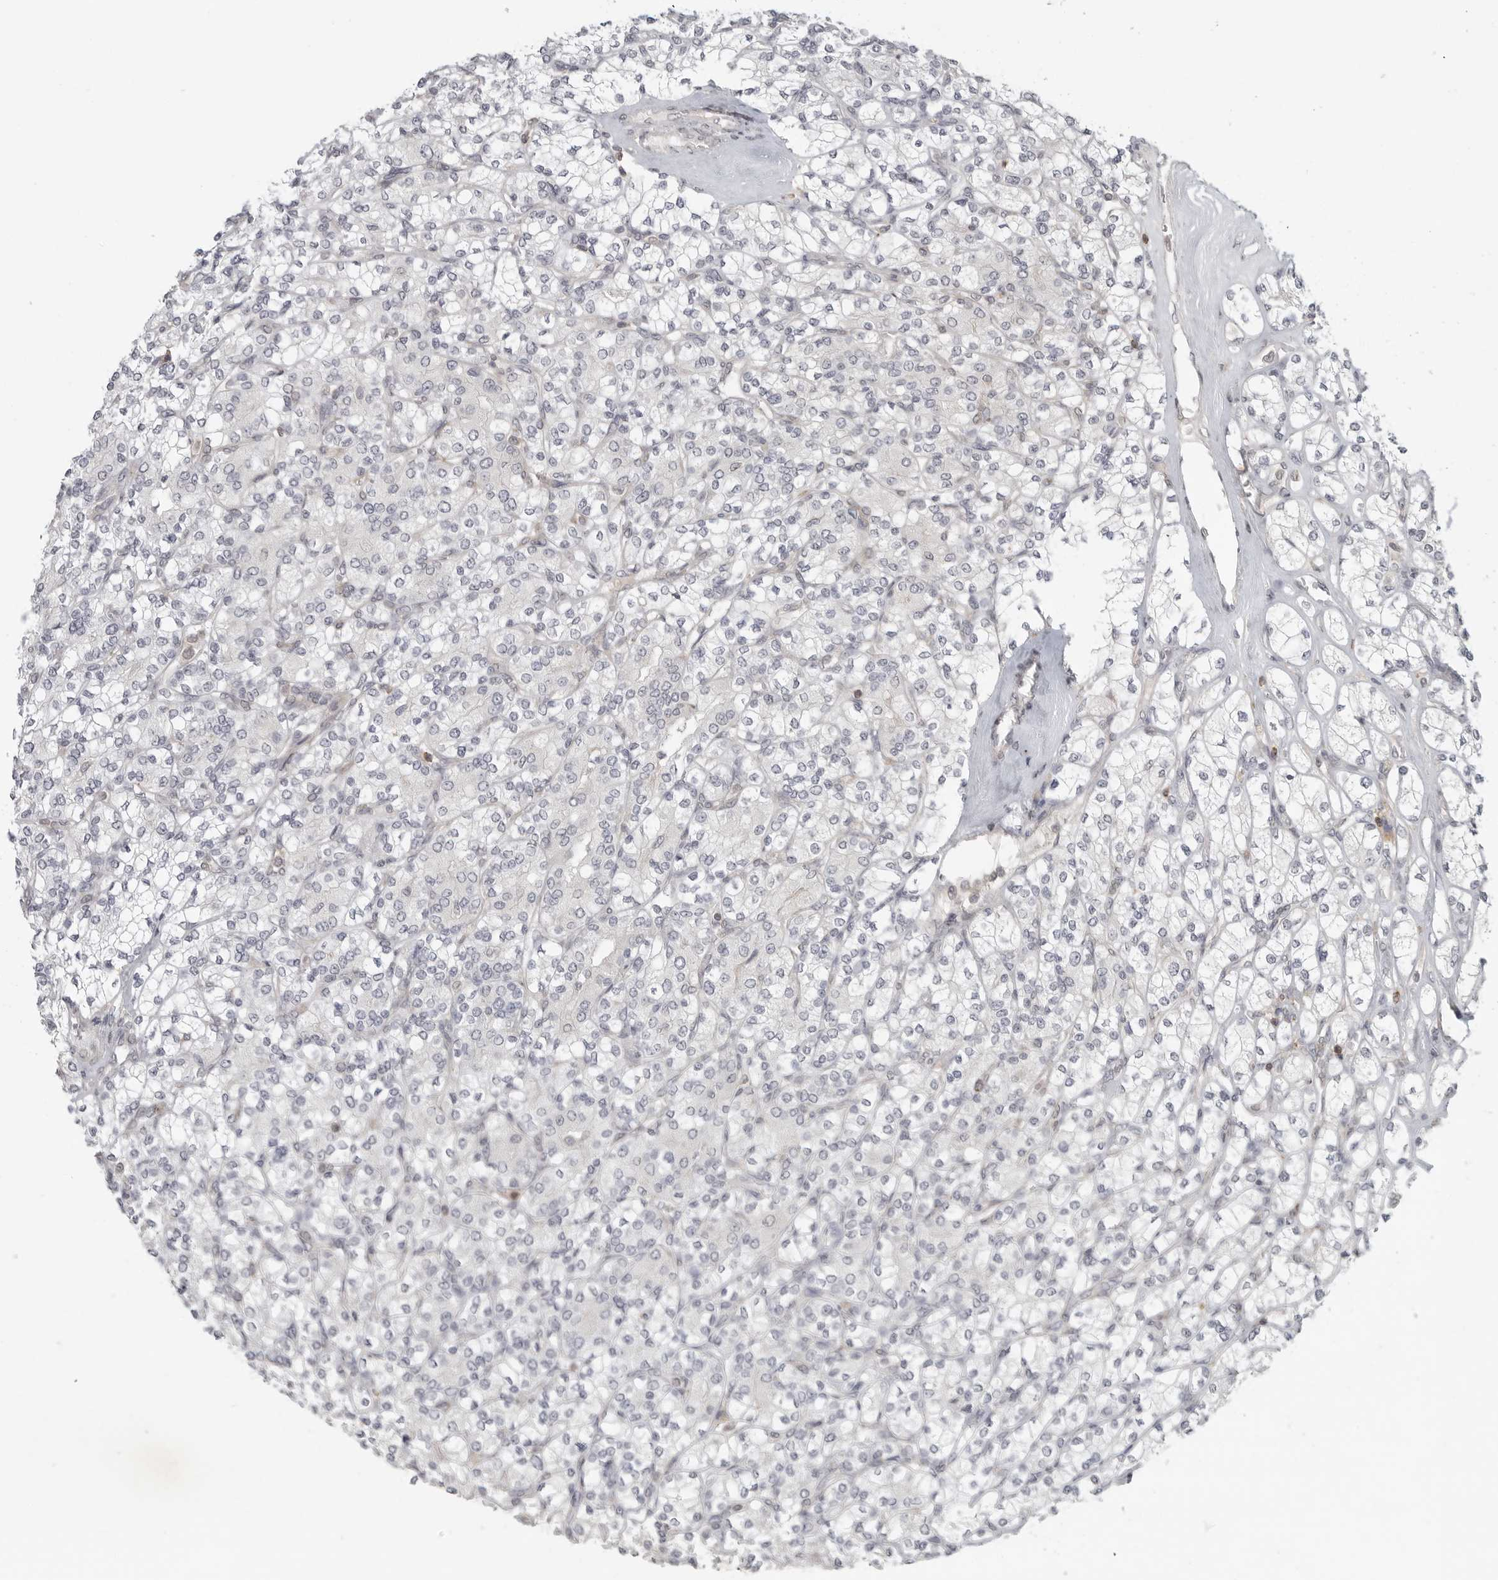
{"staining": {"intensity": "negative", "quantity": "none", "location": "none"}, "tissue": "renal cancer", "cell_type": "Tumor cells", "image_type": "cancer", "snomed": [{"axis": "morphology", "description": "Adenocarcinoma, NOS"}, {"axis": "topography", "description": "Kidney"}], "caption": "Immunohistochemical staining of human renal cancer demonstrates no significant positivity in tumor cells.", "gene": "SH3KBP1", "patient": {"sex": "male", "age": 77}}